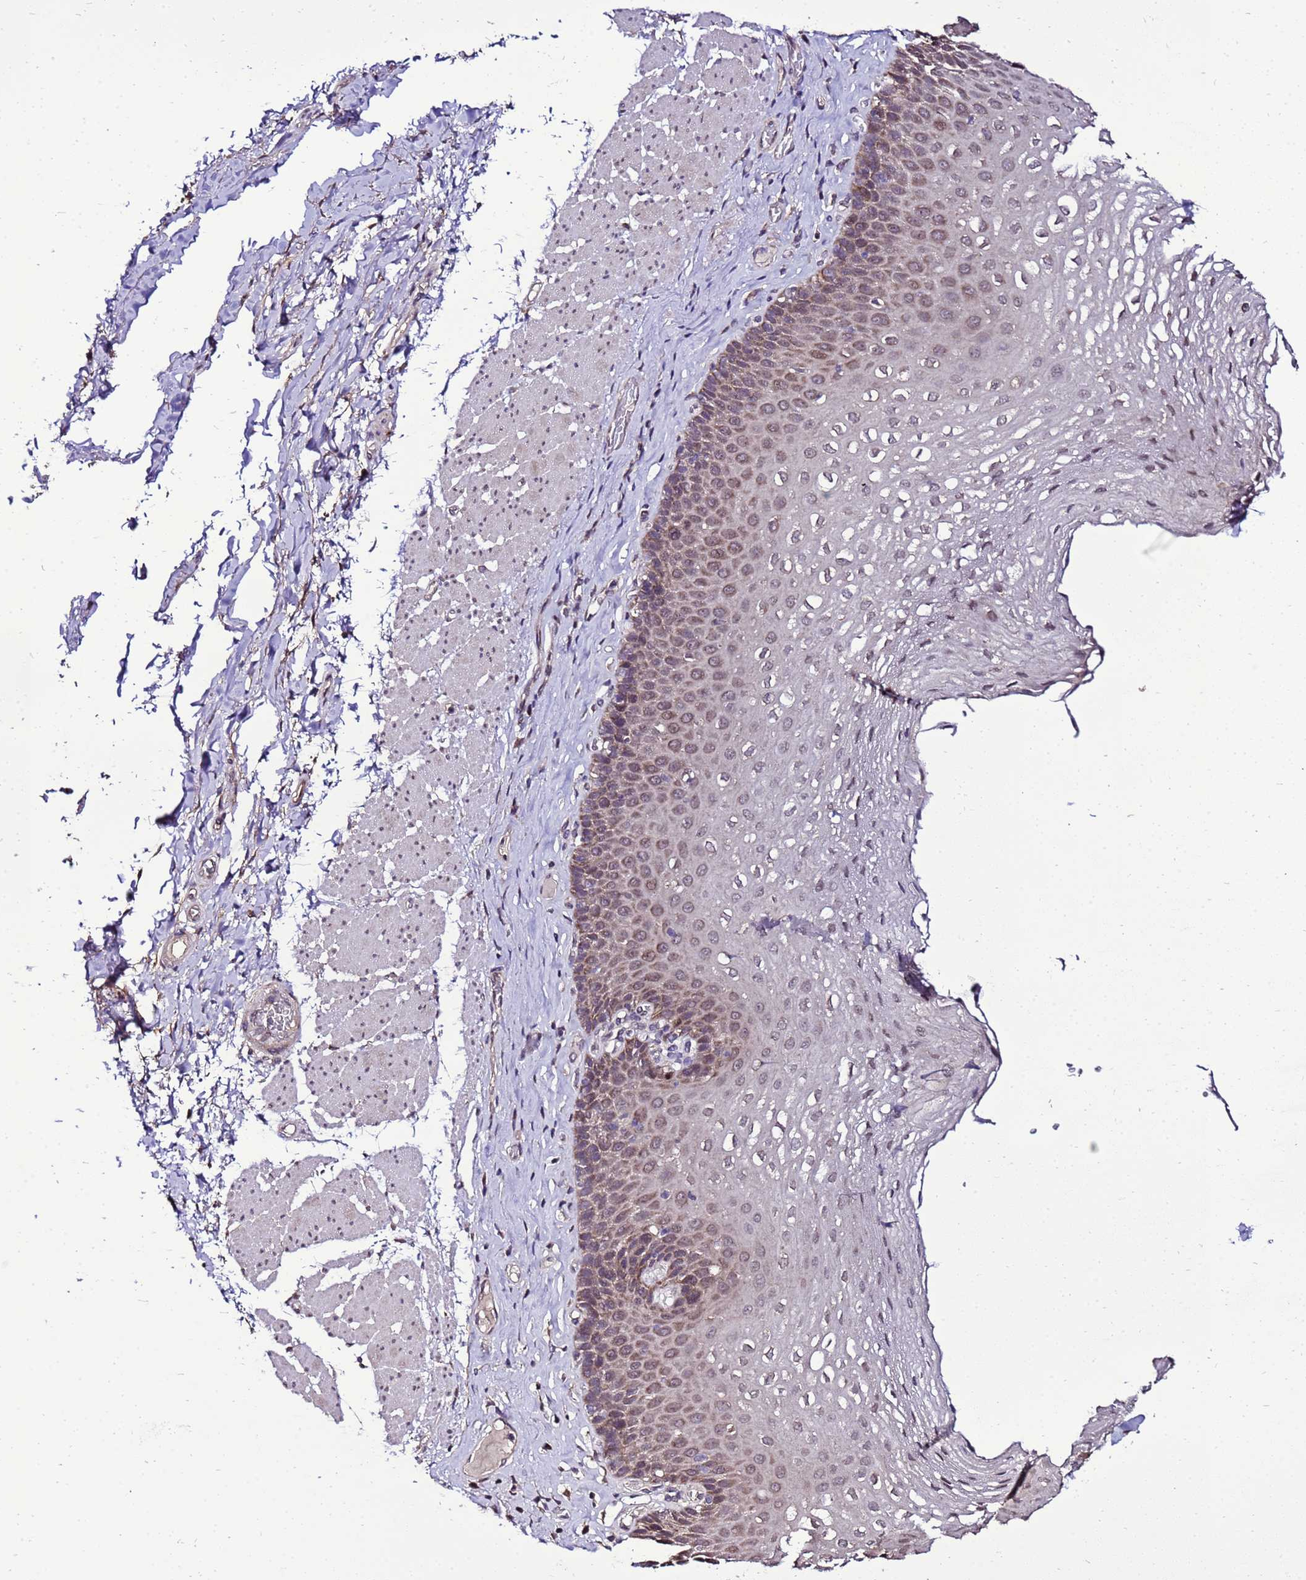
{"staining": {"intensity": "moderate", "quantity": "25%-75%", "location": "cytoplasmic/membranous"}, "tissue": "esophagus", "cell_type": "Squamous epithelial cells", "image_type": "normal", "snomed": [{"axis": "morphology", "description": "Normal tissue, NOS"}, {"axis": "topography", "description": "Esophagus"}], "caption": "Squamous epithelial cells display moderate cytoplasmic/membranous staining in approximately 25%-75% of cells in normal esophagus.", "gene": "ZNF329", "patient": {"sex": "female", "age": 66}}